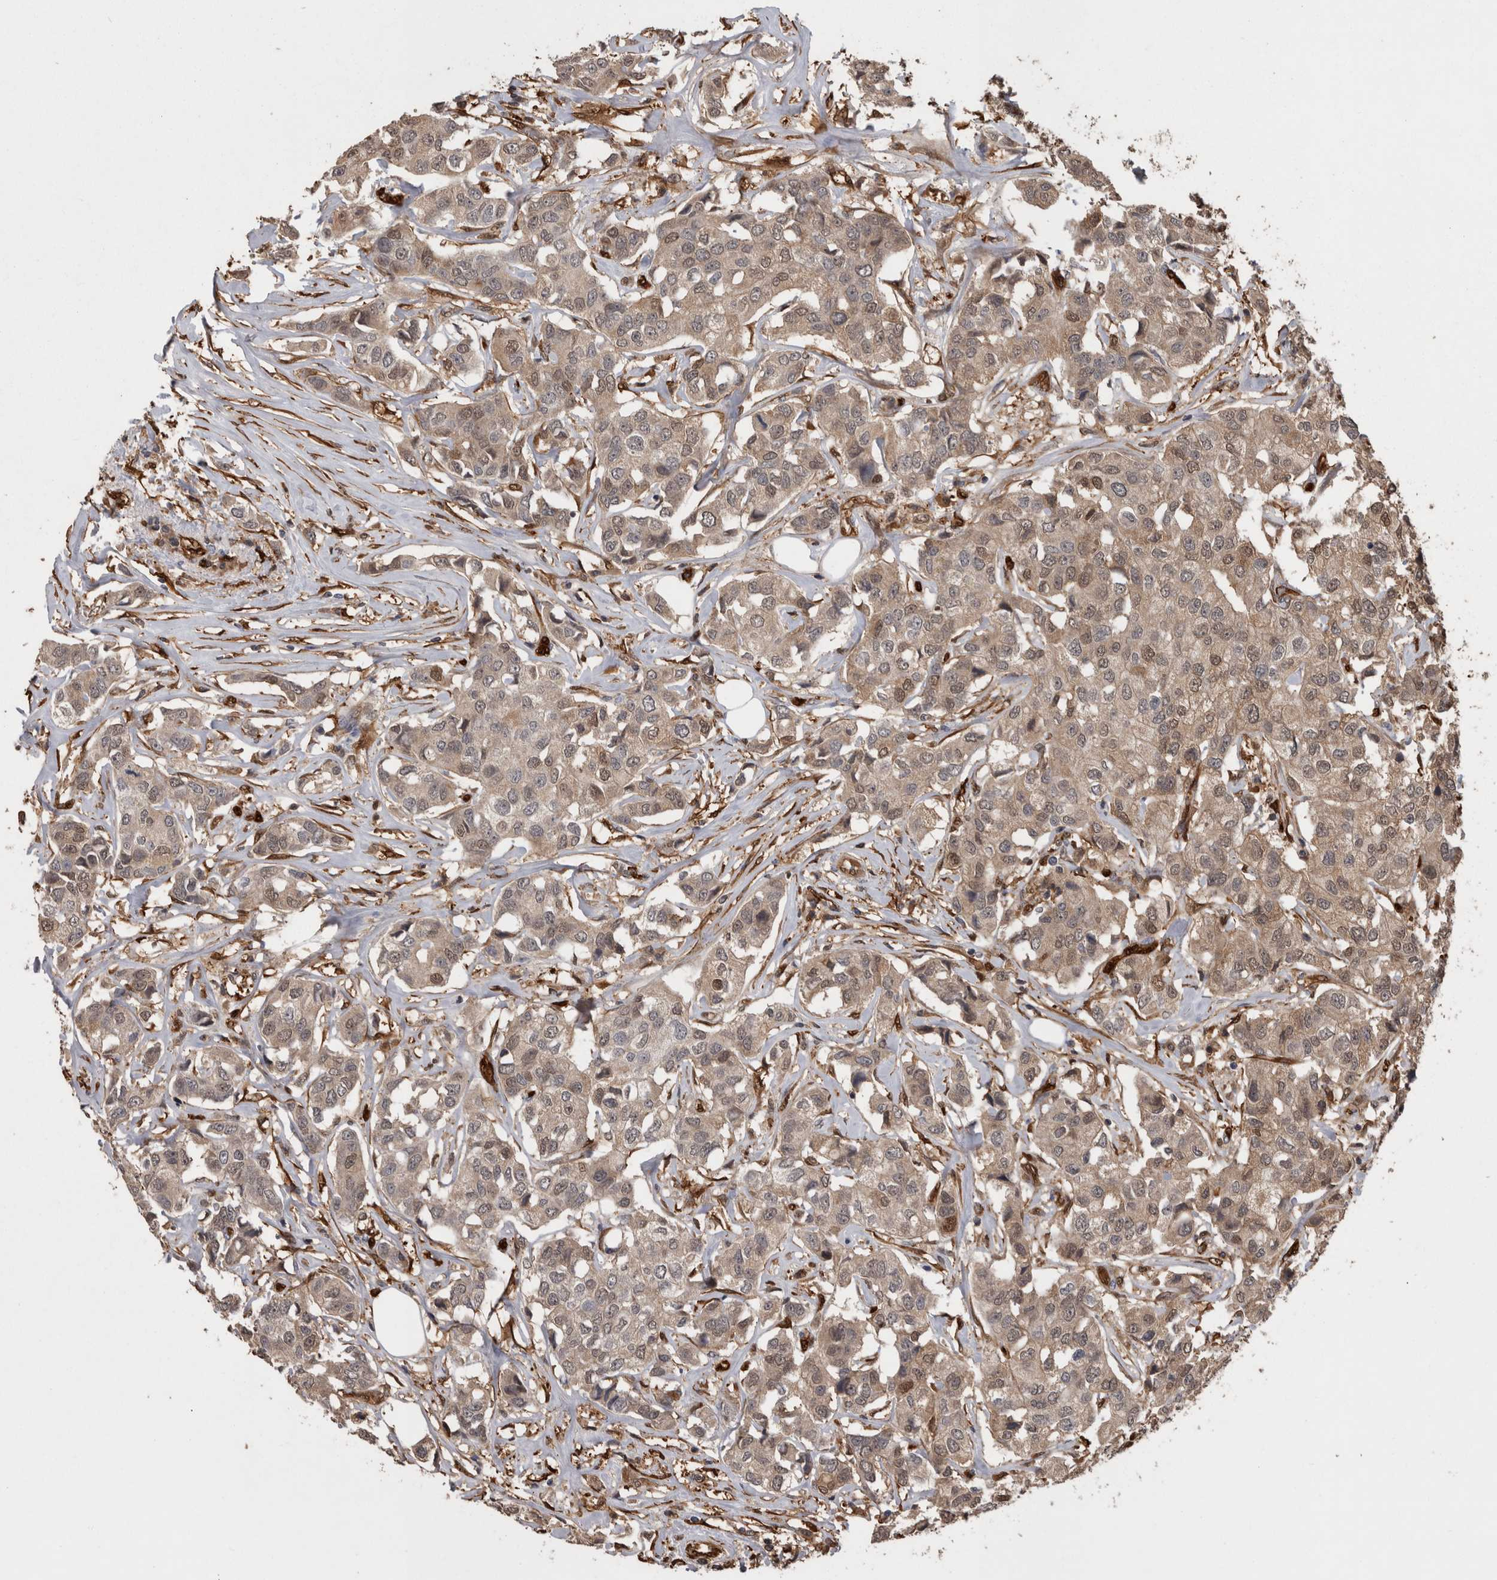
{"staining": {"intensity": "weak", "quantity": "<25%", "location": "nuclear"}, "tissue": "breast cancer", "cell_type": "Tumor cells", "image_type": "cancer", "snomed": [{"axis": "morphology", "description": "Duct carcinoma"}, {"axis": "topography", "description": "Breast"}], "caption": "Infiltrating ductal carcinoma (breast) was stained to show a protein in brown. There is no significant positivity in tumor cells. Brightfield microscopy of IHC stained with DAB (3,3'-diaminobenzidine) (brown) and hematoxylin (blue), captured at high magnification.", "gene": "LXN", "patient": {"sex": "female", "age": 80}}